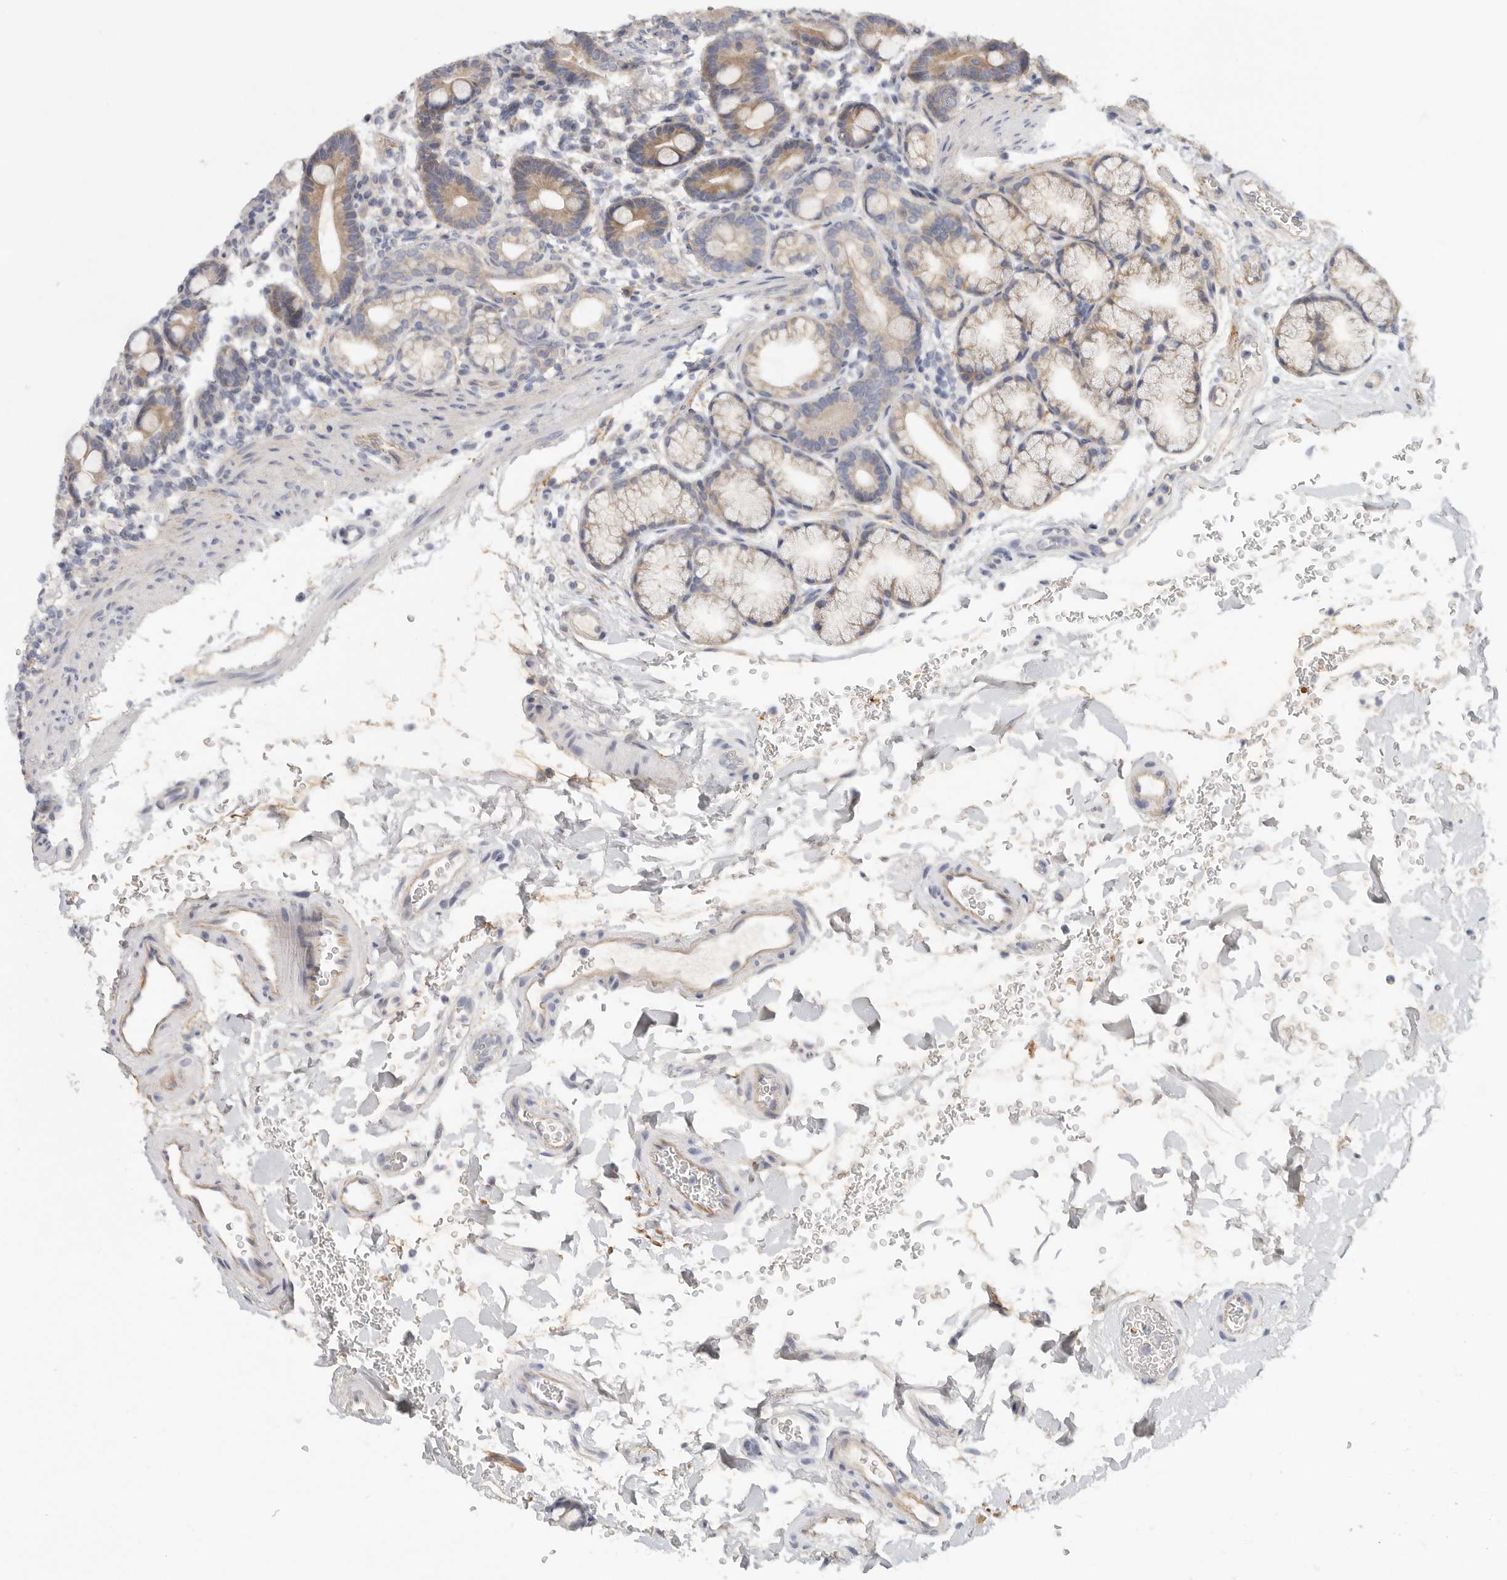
{"staining": {"intensity": "moderate", "quantity": "25%-75%", "location": "cytoplasmic/membranous"}, "tissue": "duodenum", "cell_type": "Glandular cells", "image_type": "normal", "snomed": [{"axis": "morphology", "description": "Normal tissue, NOS"}, {"axis": "topography", "description": "Duodenum"}], "caption": "Approximately 25%-75% of glandular cells in normal human duodenum demonstrate moderate cytoplasmic/membranous protein positivity as visualized by brown immunohistochemical staining.", "gene": "CFAP298", "patient": {"sex": "male", "age": 54}}